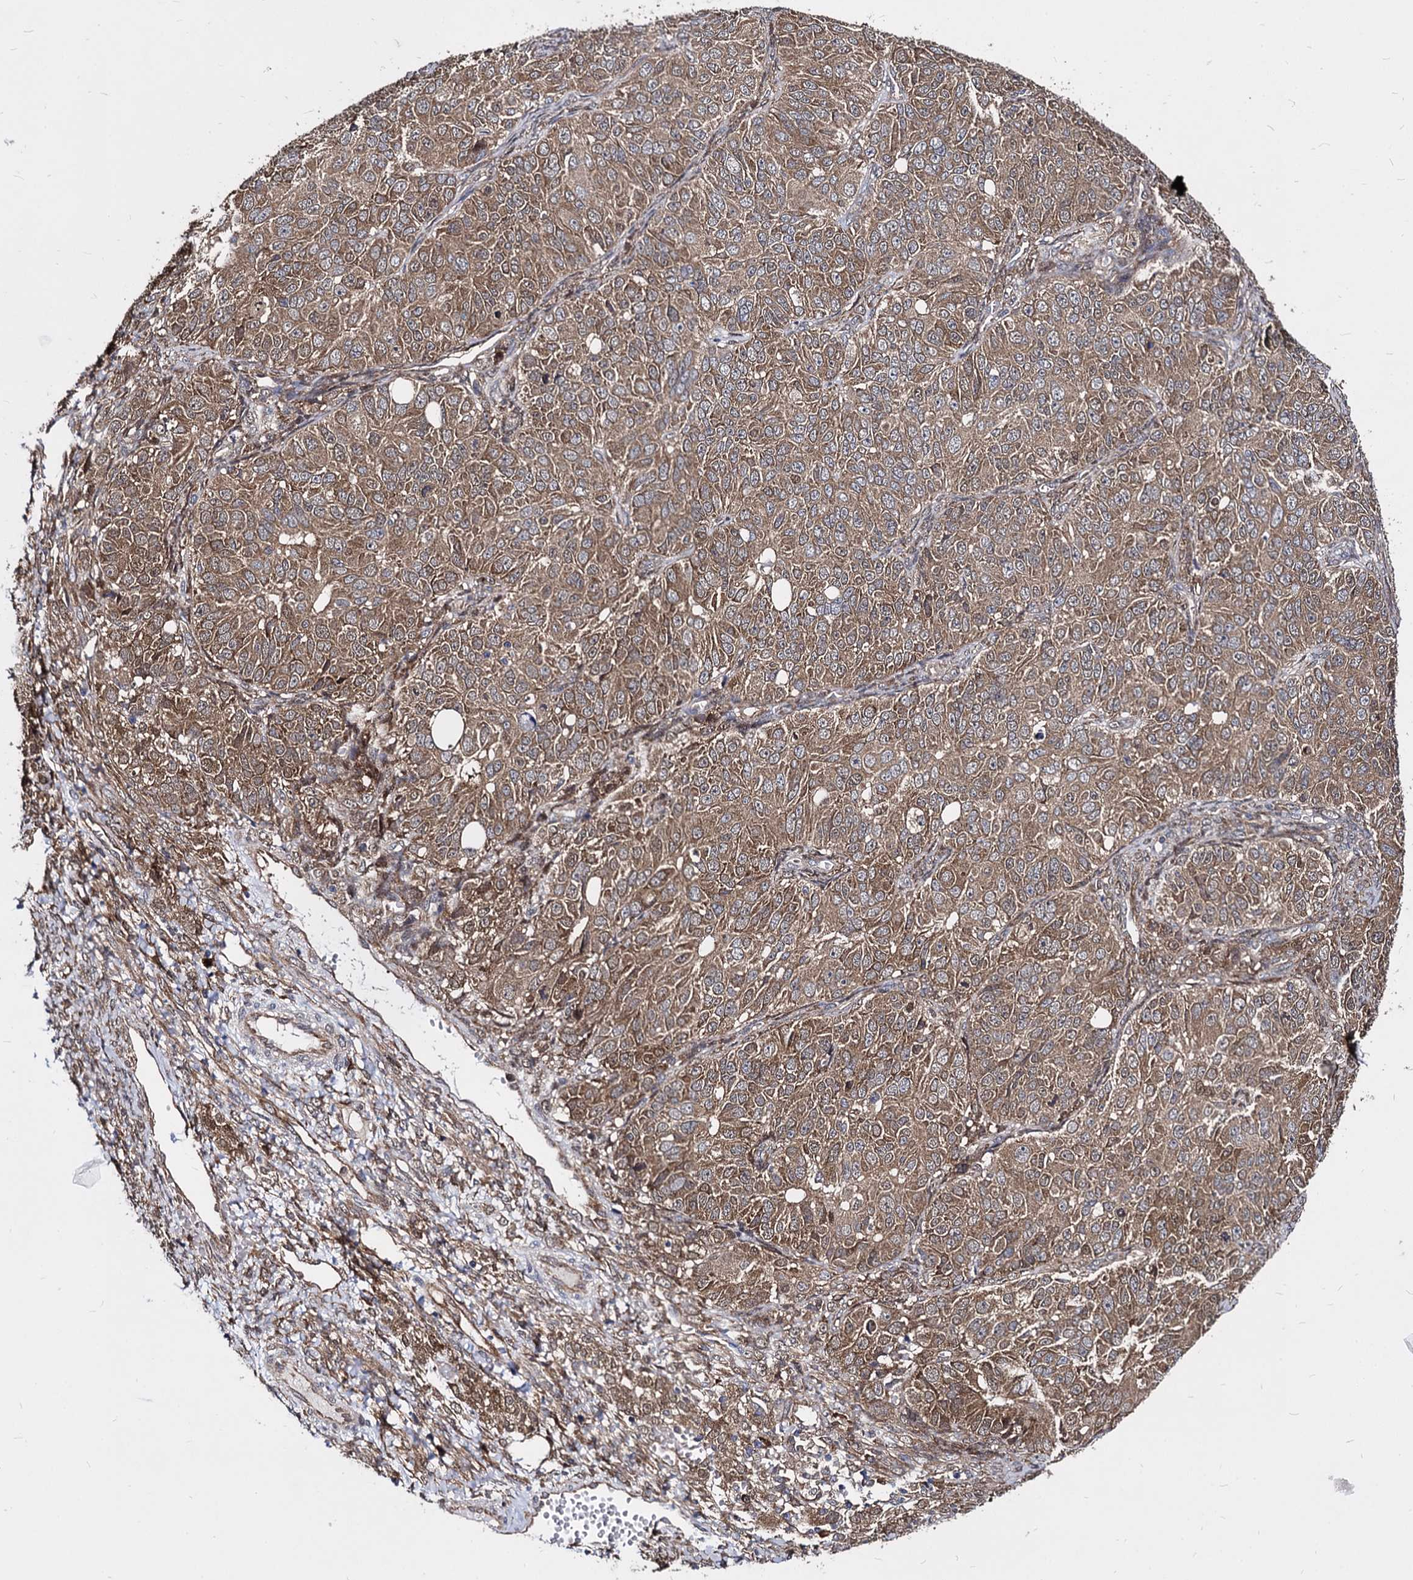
{"staining": {"intensity": "moderate", "quantity": ">75%", "location": "cytoplasmic/membranous"}, "tissue": "ovarian cancer", "cell_type": "Tumor cells", "image_type": "cancer", "snomed": [{"axis": "morphology", "description": "Carcinoma, endometroid"}, {"axis": "topography", "description": "Ovary"}], "caption": "An image of endometroid carcinoma (ovarian) stained for a protein demonstrates moderate cytoplasmic/membranous brown staining in tumor cells.", "gene": "NME1", "patient": {"sex": "female", "age": 51}}